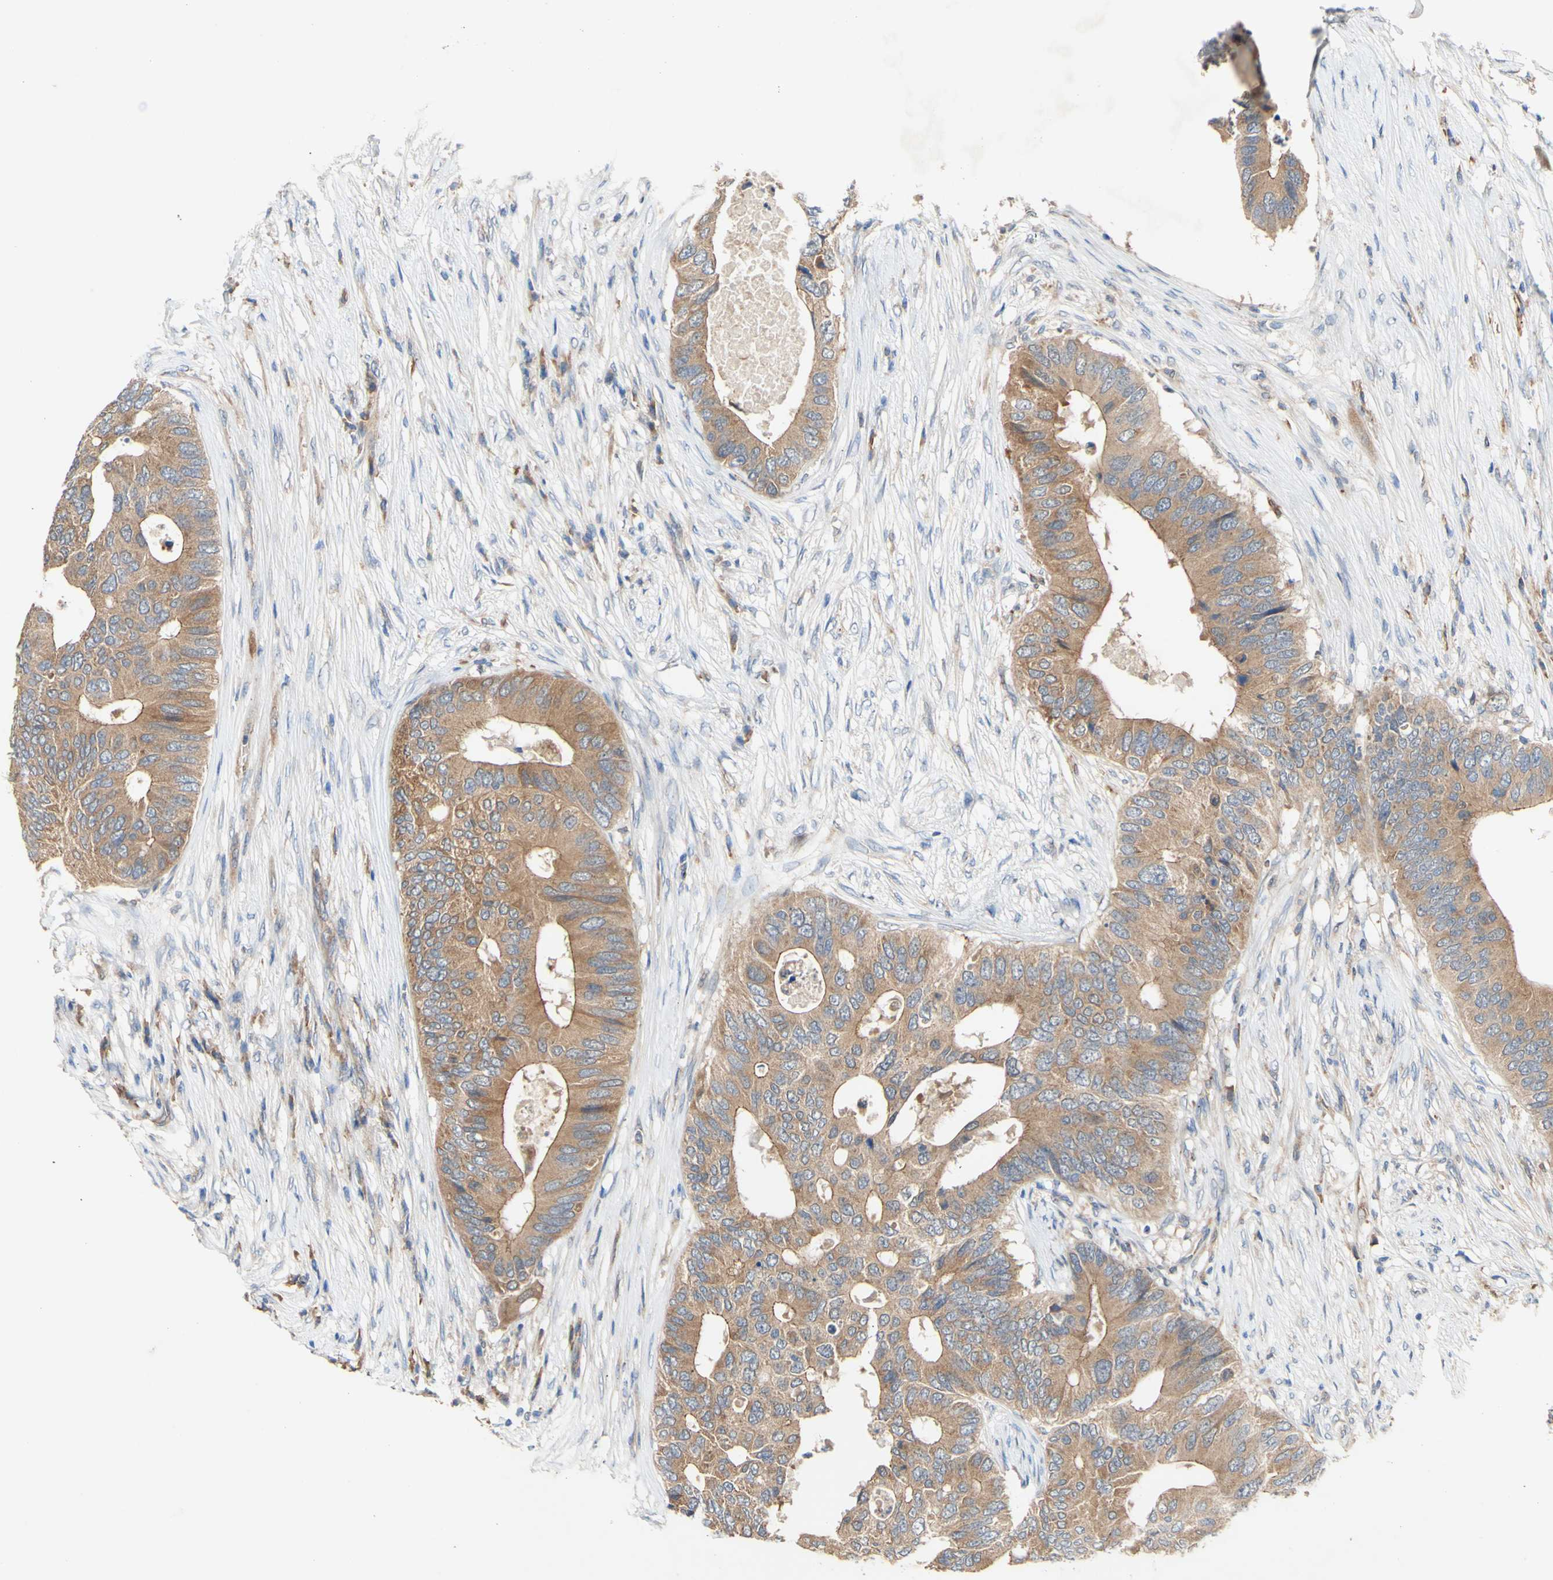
{"staining": {"intensity": "moderate", "quantity": ">75%", "location": "cytoplasmic/membranous"}, "tissue": "colorectal cancer", "cell_type": "Tumor cells", "image_type": "cancer", "snomed": [{"axis": "morphology", "description": "Adenocarcinoma, NOS"}, {"axis": "topography", "description": "Colon"}], "caption": "Protein staining of colorectal cancer tissue reveals moderate cytoplasmic/membranous staining in approximately >75% of tumor cells.", "gene": "PDGFB", "patient": {"sex": "male", "age": 71}}